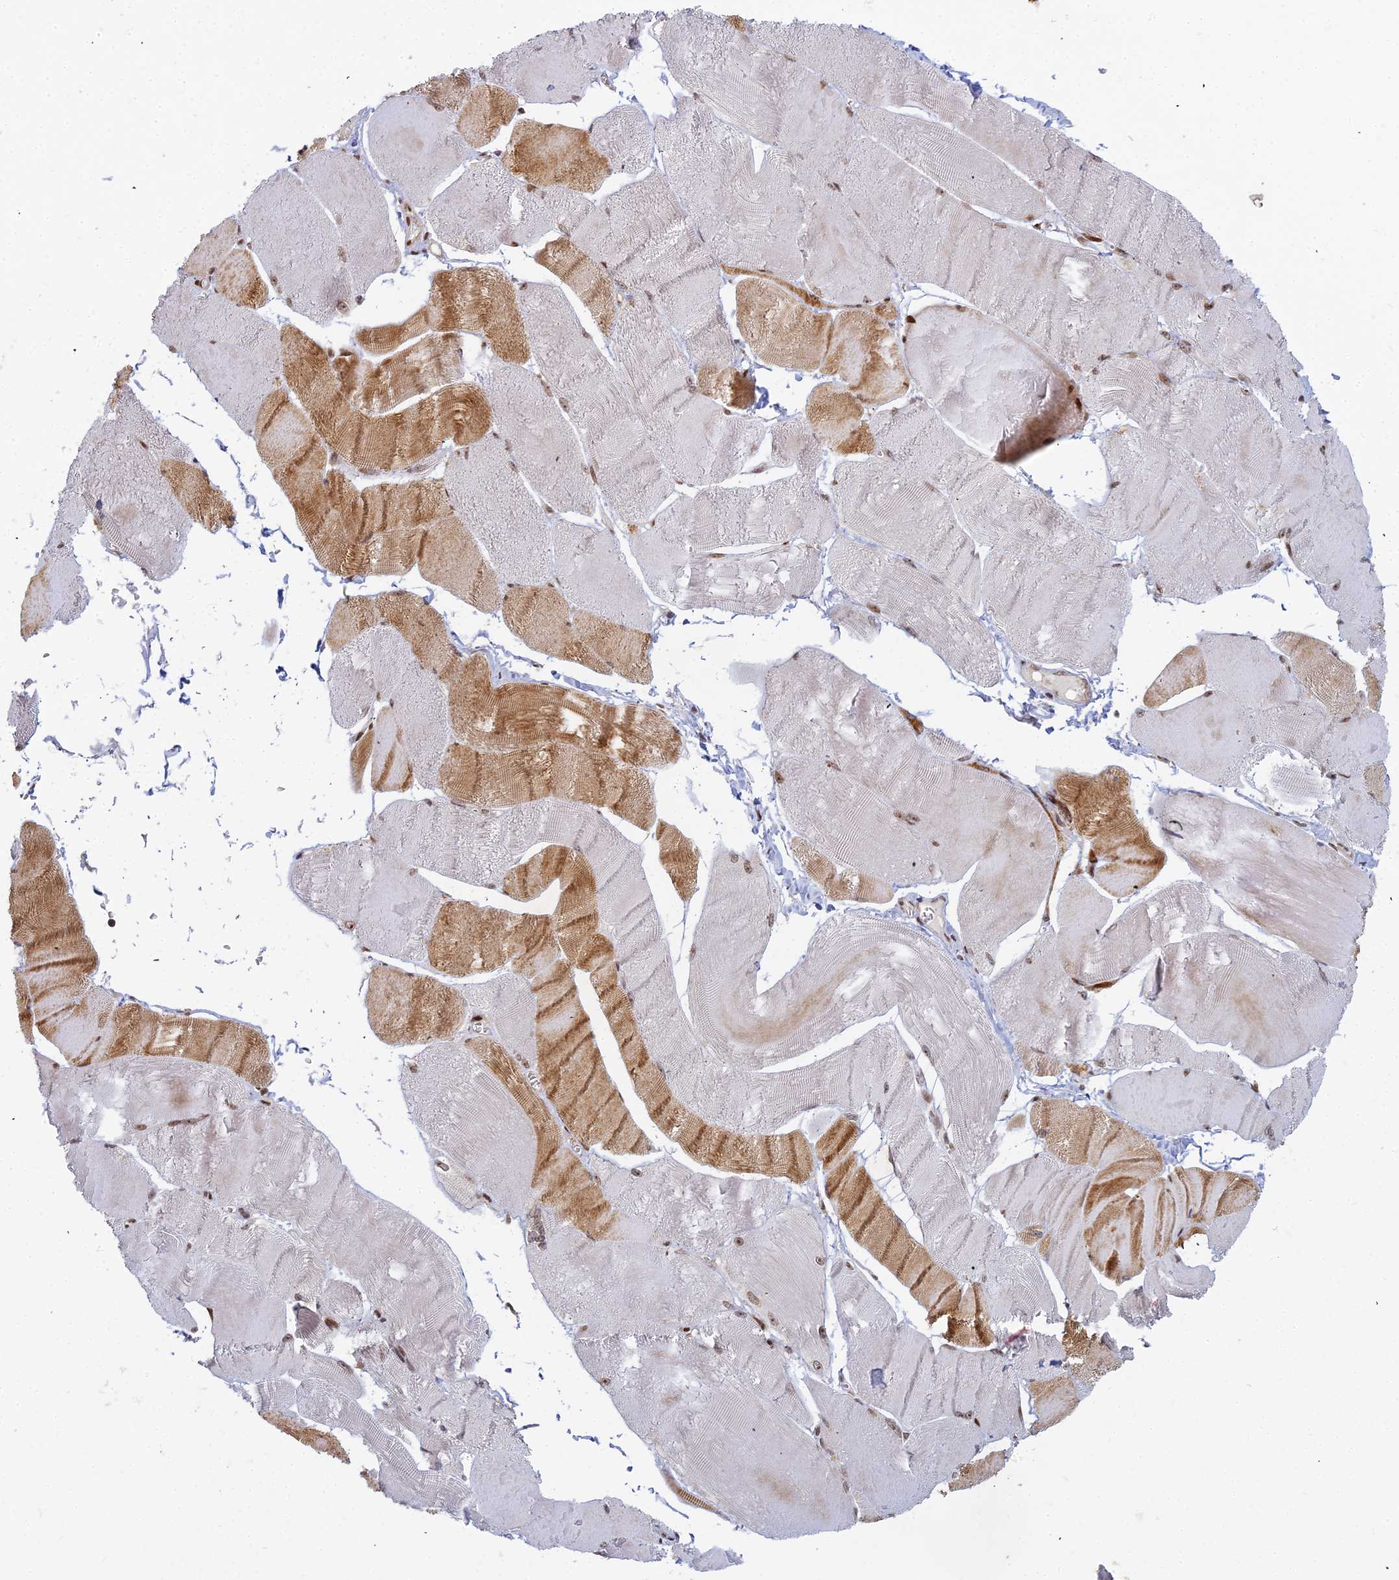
{"staining": {"intensity": "moderate", "quantity": "25%-75%", "location": "cytoplasmic/membranous,nuclear"}, "tissue": "skeletal muscle", "cell_type": "Myocytes", "image_type": "normal", "snomed": [{"axis": "morphology", "description": "Normal tissue, NOS"}, {"axis": "morphology", "description": "Basal cell carcinoma"}, {"axis": "topography", "description": "Skeletal muscle"}], "caption": "A medium amount of moderate cytoplasmic/membranous,nuclear staining is present in about 25%-75% of myocytes in unremarkable skeletal muscle.", "gene": "ABCA2", "patient": {"sex": "female", "age": 64}}